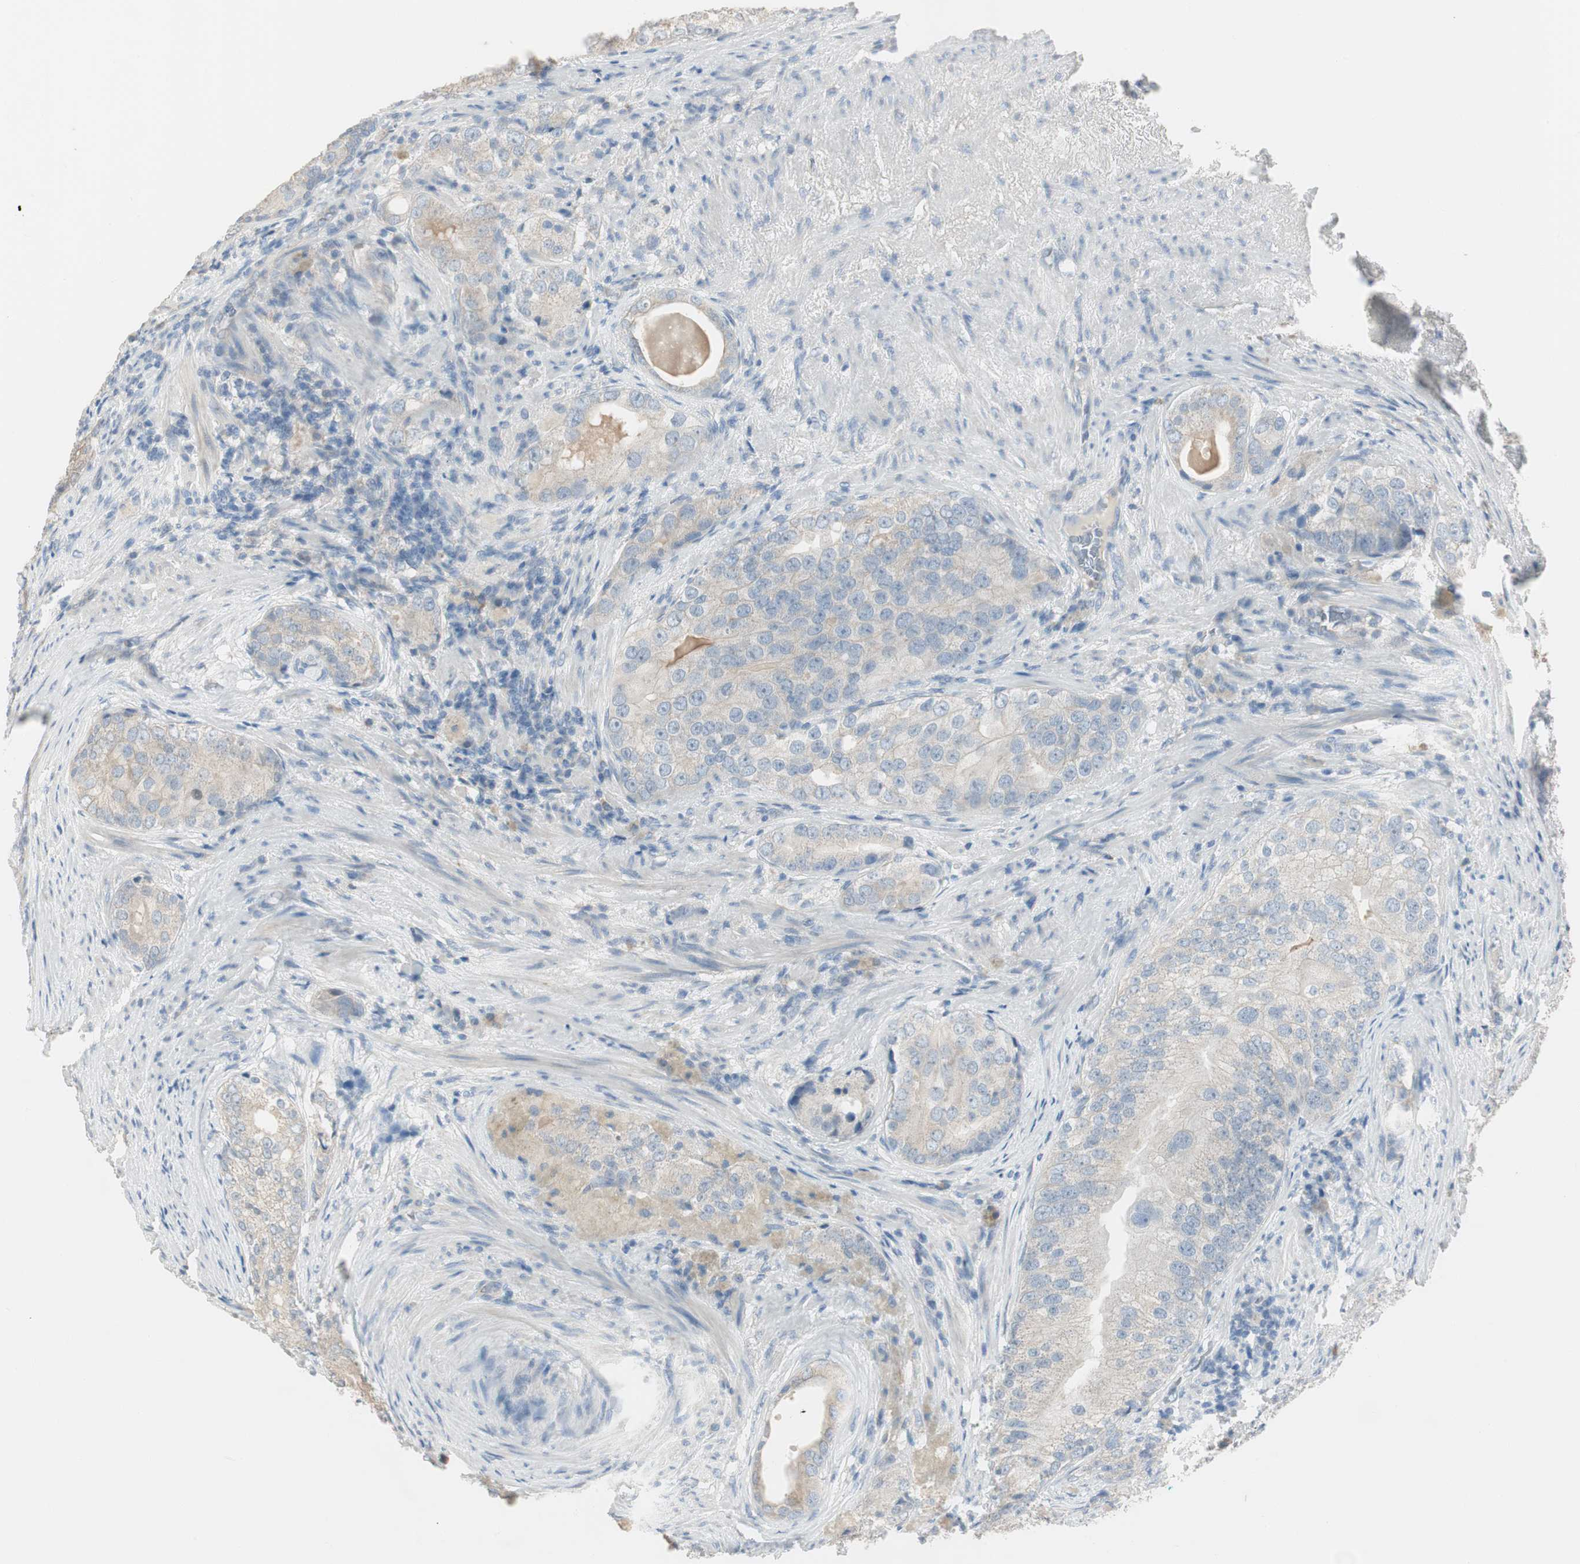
{"staining": {"intensity": "negative", "quantity": "none", "location": "none"}, "tissue": "prostate cancer", "cell_type": "Tumor cells", "image_type": "cancer", "snomed": [{"axis": "morphology", "description": "Adenocarcinoma, High grade"}, {"axis": "topography", "description": "Prostate"}], "caption": "DAB immunohistochemical staining of adenocarcinoma (high-grade) (prostate) demonstrates no significant expression in tumor cells.", "gene": "SPINK4", "patient": {"sex": "male", "age": 66}}